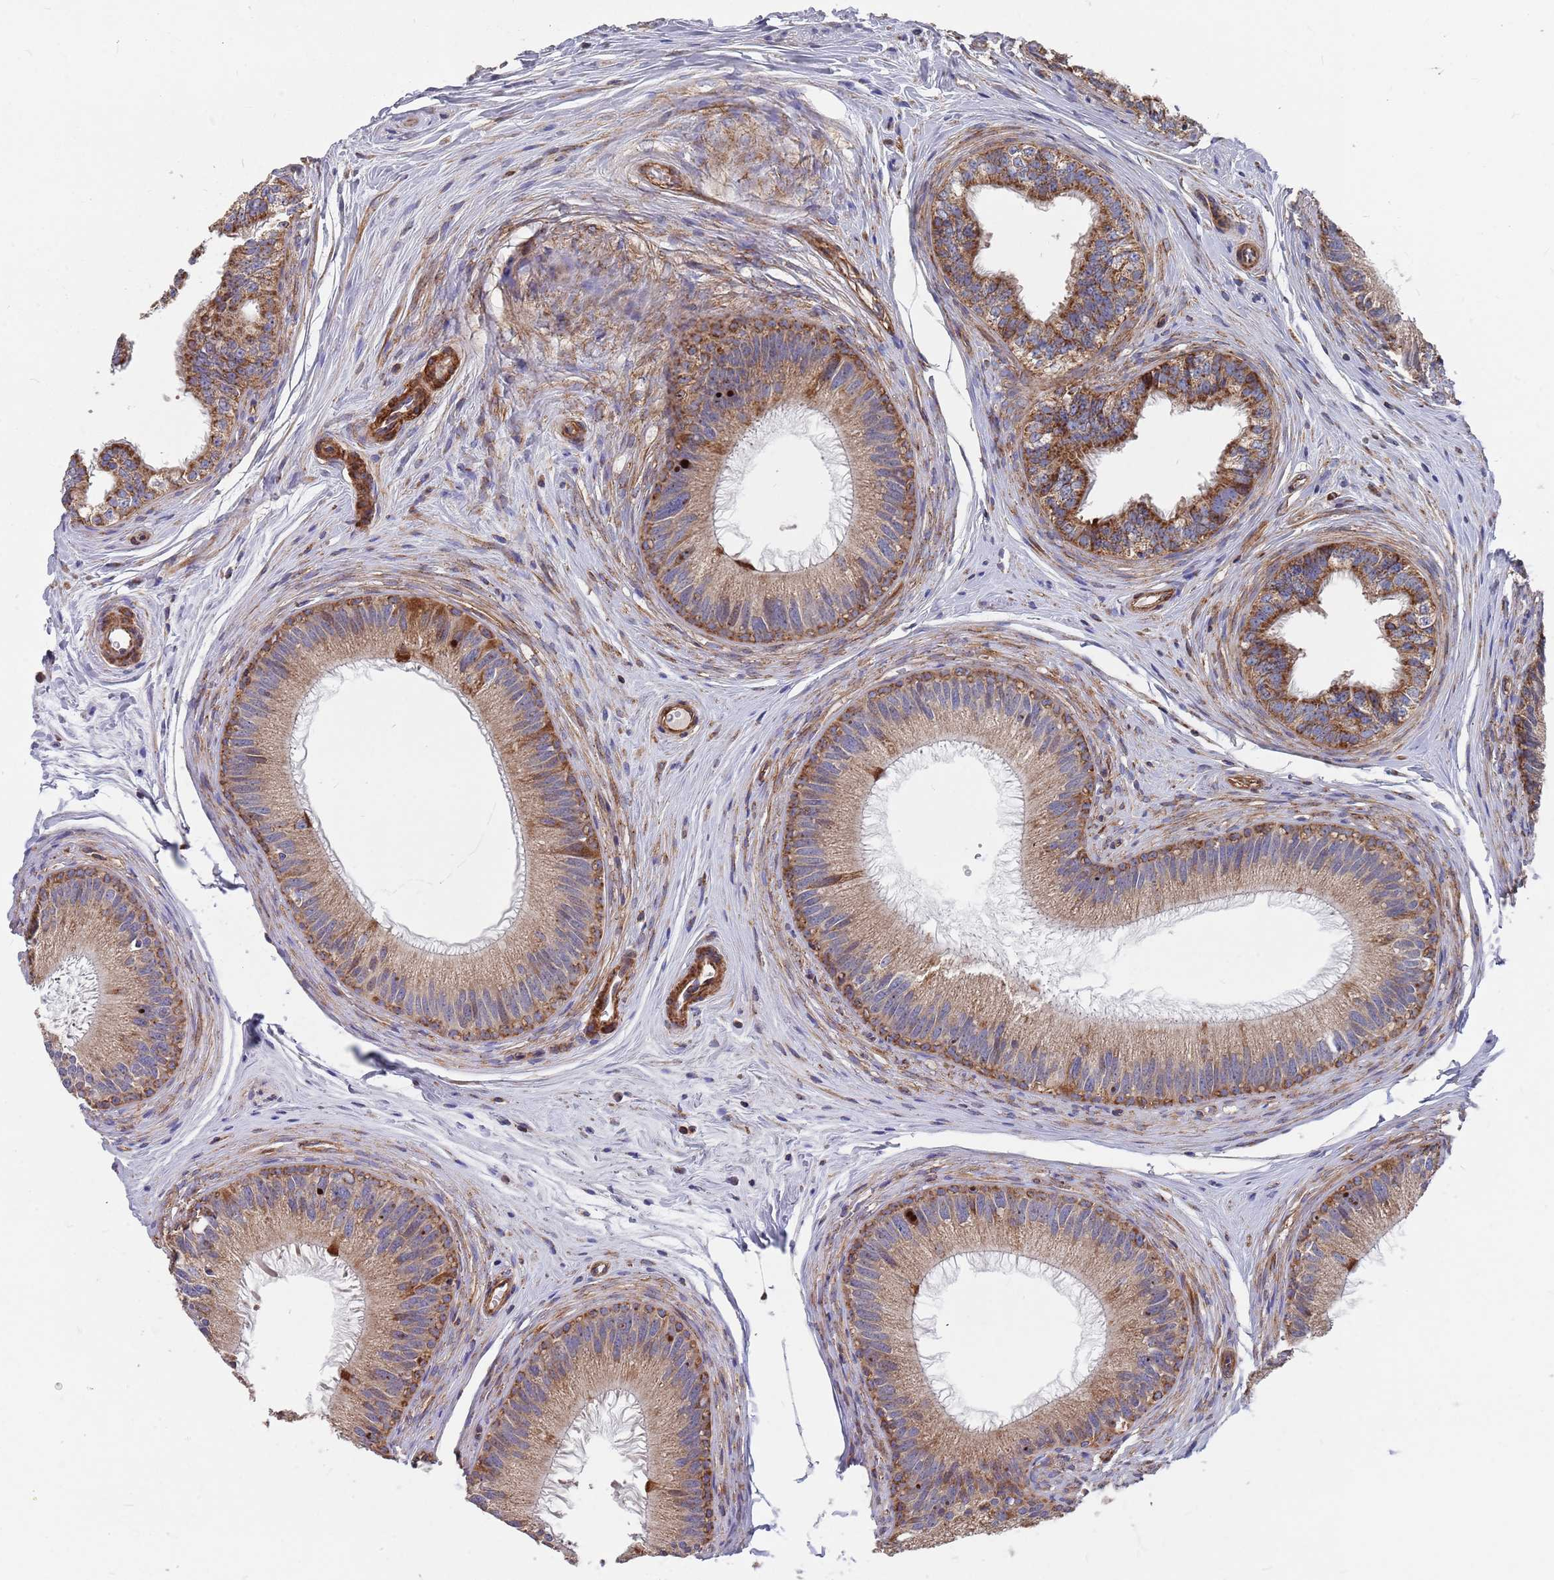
{"staining": {"intensity": "strong", "quantity": ">75%", "location": "cytoplasmic/membranous"}, "tissue": "epididymis", "cell_type": "Glandular cells", "image_type": "normal", "snomed": [{"axis": "morphology", "description": "Normal tissue, NOS"}, {"axis": "topography", "description": "Epididymis"}], "caption": "Protein staining of unremarkable epididymis exhibits strong cytoplasmic/membranous staining in about >75% of glandular cells. (DAB = brown stain, brightfield microscopy at high magnification).", "gene": "WDFY3", "patient": {"sex": "male", "age": 27}}